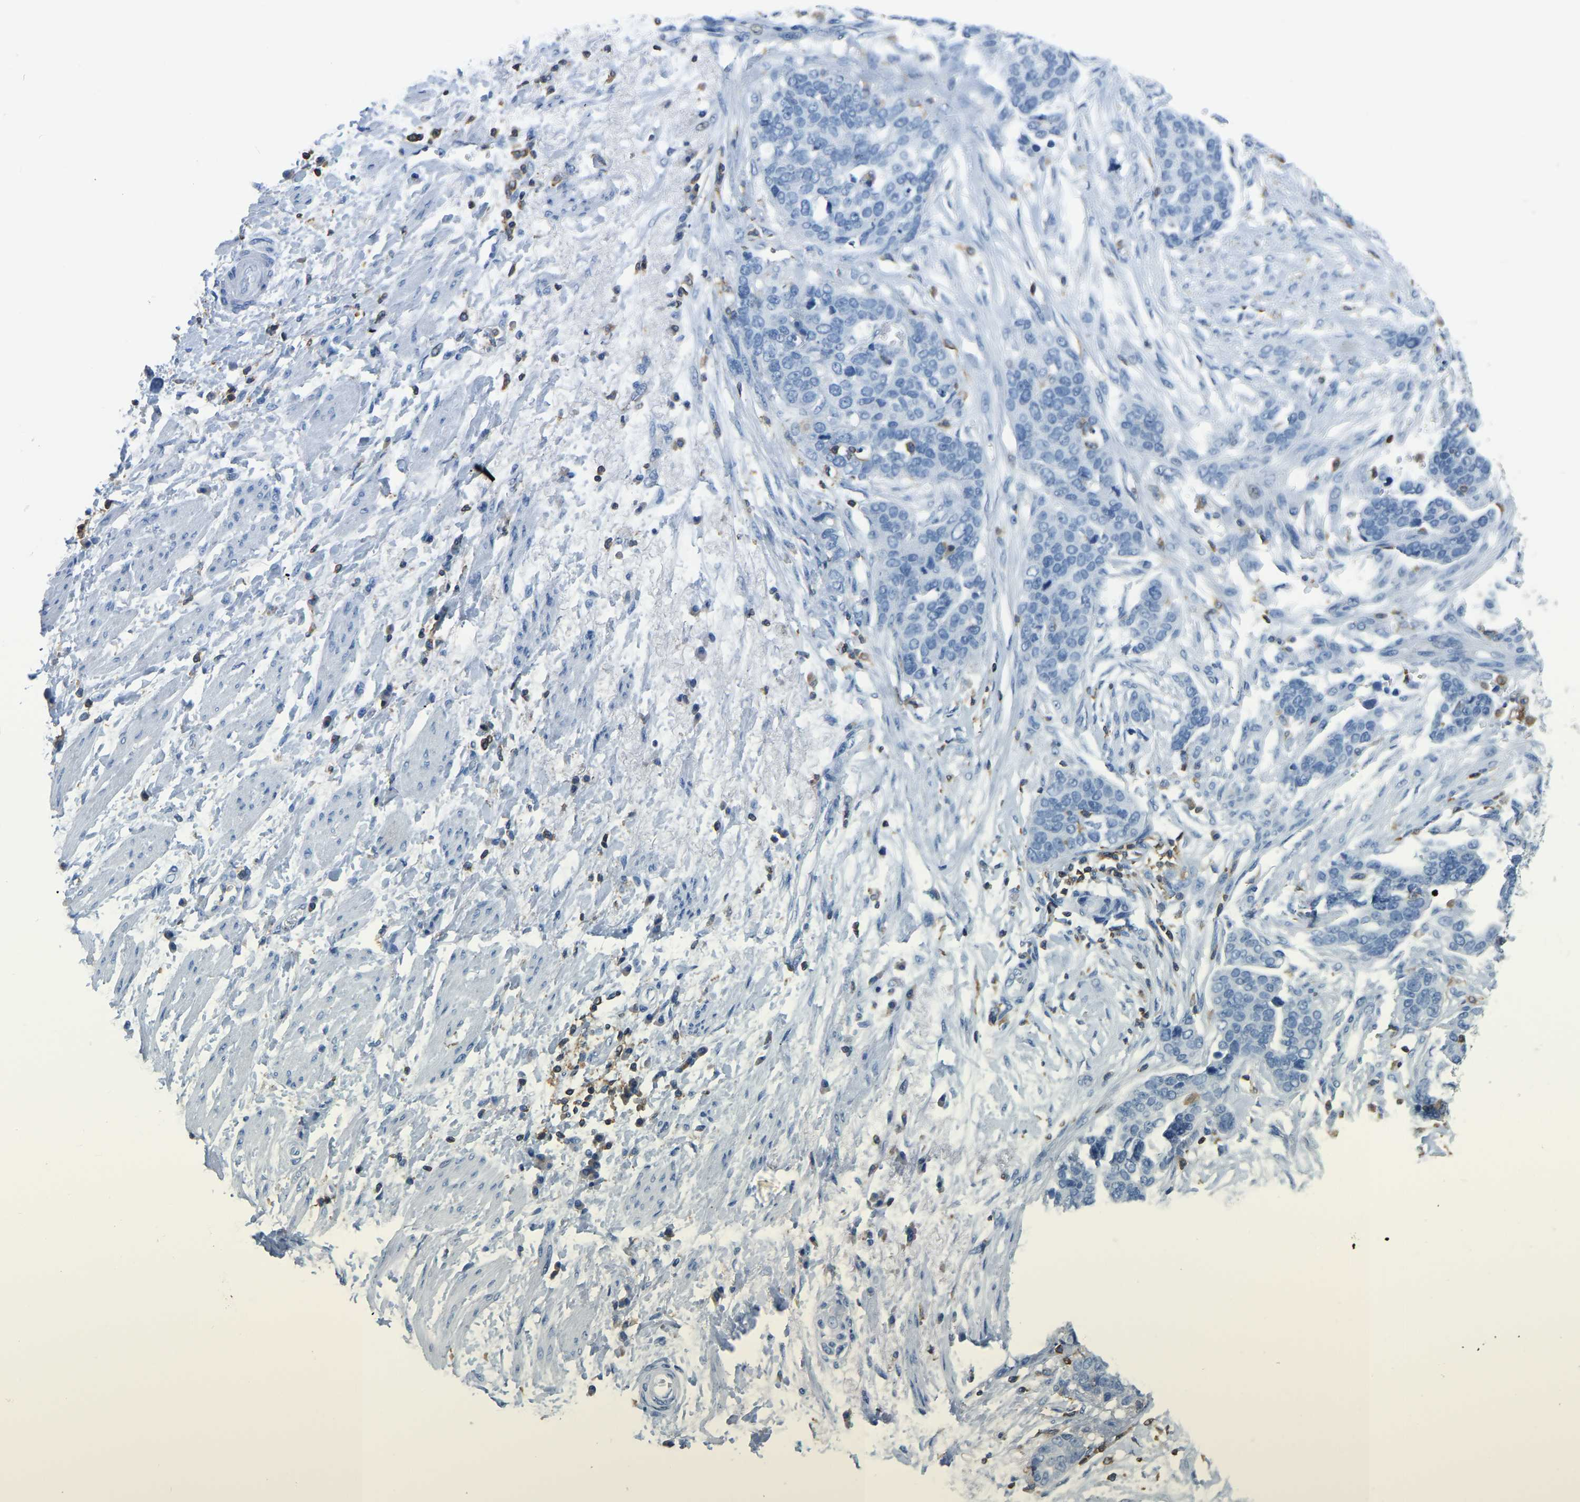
{"staining": {"intensity": "negative", "quantity": "none", "location": "none"}, "tissue": "ovarian cancer", "cell_type": "Tumor cells", "image_type": "cancer", "snomed": [{"axis": "morphology", "description": "Cystadenocarcinoma, serous, NOS"}, {"axis": "topography", "description": "Ovary"}], "caption": "Tumor cells are negative for protein expression in human serous cystadenocarcinoma (ovarian).", "gene": "ARHGAP45", "patient": {"sex": "female", "age": 44}}